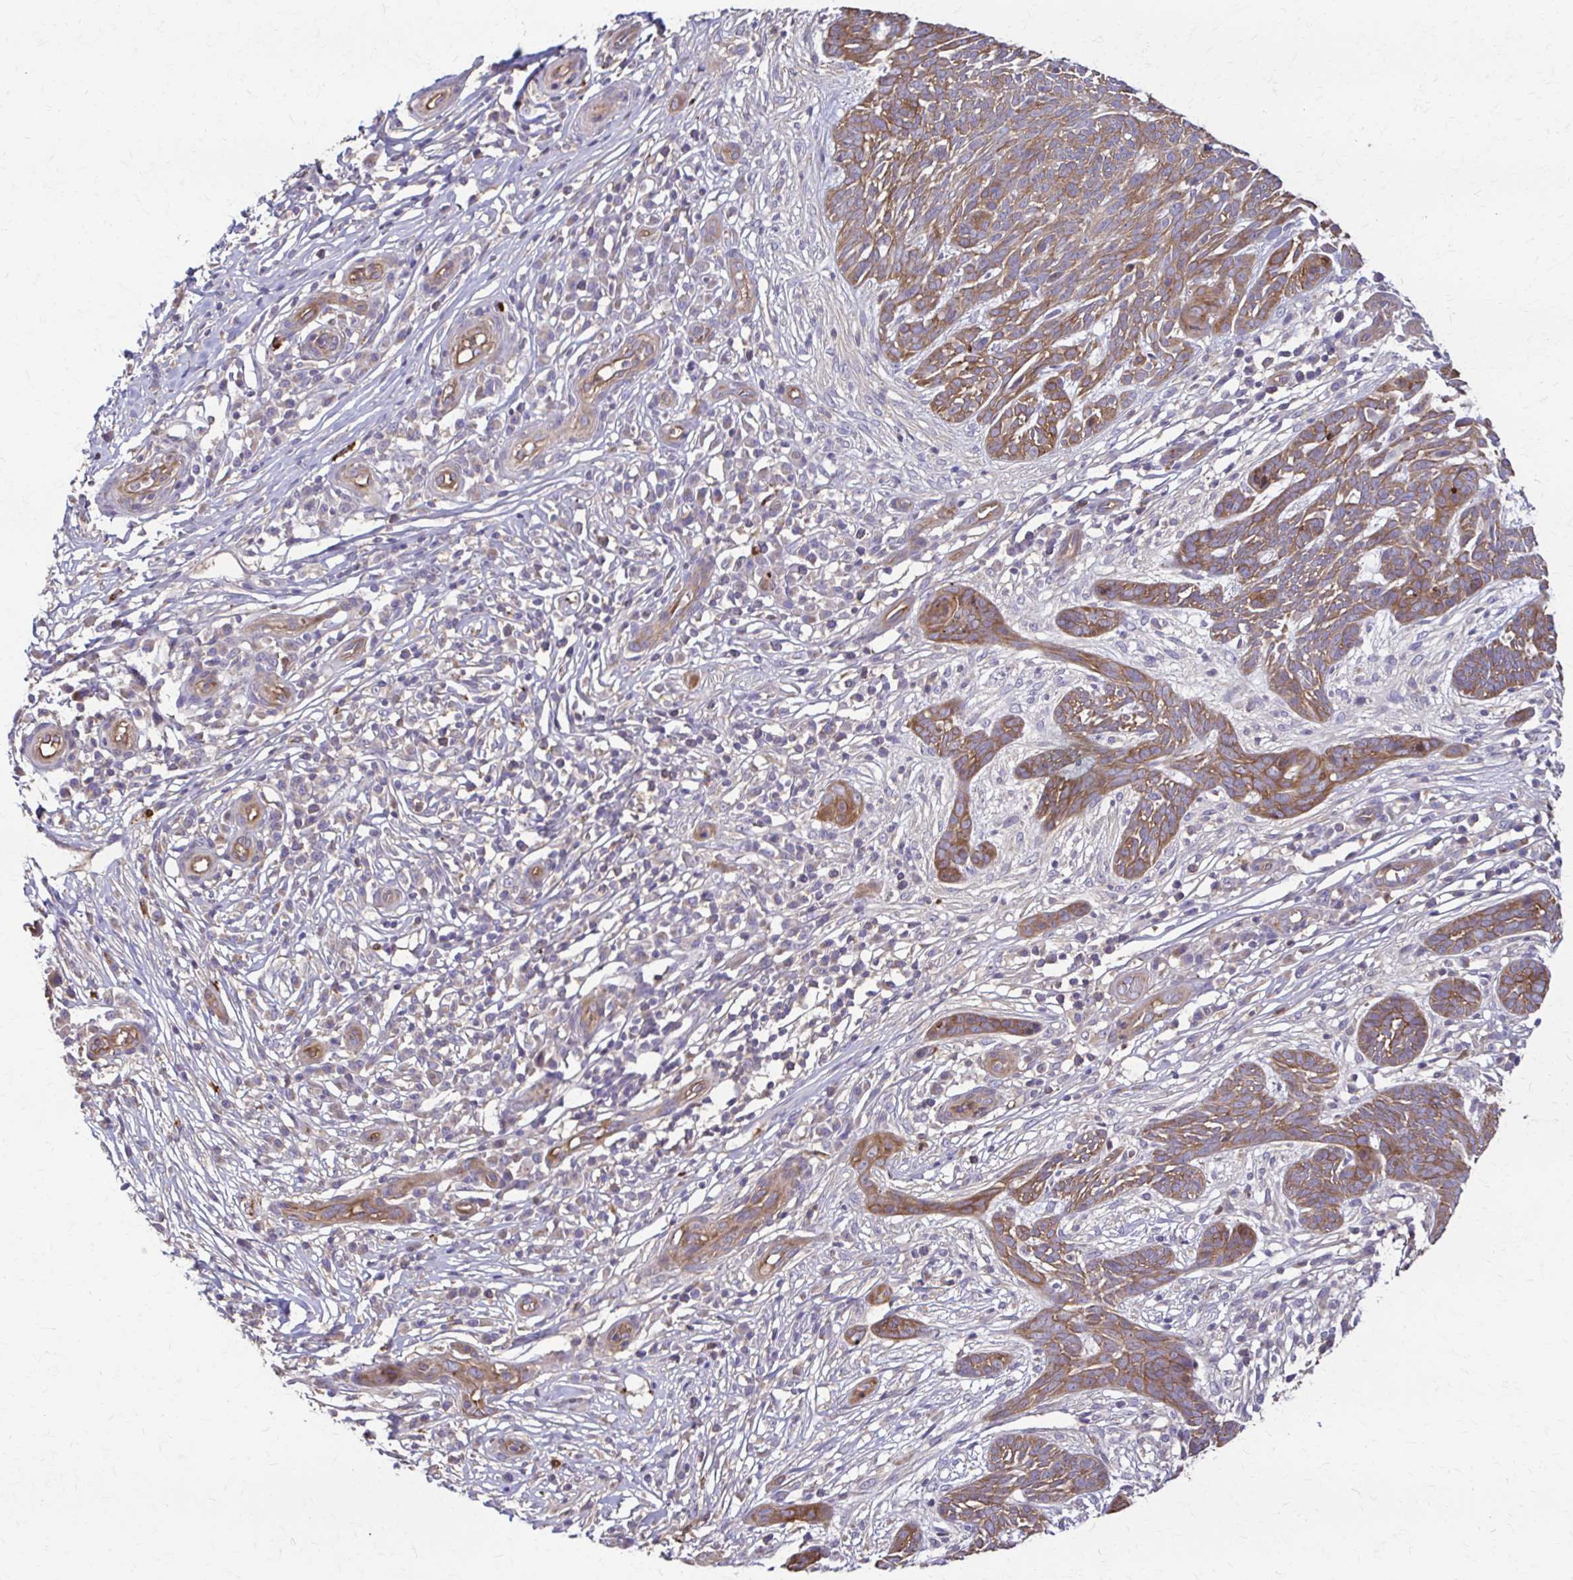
{"staining": {"intensity": "moderate", "quantity": ">75%", "location": "cytoplasmic/membranous"}, "tissue": "skin cancer", "cell_type": "Tumor cells", "image_type": "cancer", "snomed": [{"axis": "morphology", "description": "Basal cell carcinoma"}, {"axis": "topography", "description": "Skin"}, {"axis": "topography", "description": "Skin, foot"}], "caption": "A micrograph of skin basal cell carcinoma stained for a protein demonstrates moderate cytoplasmic/membranous brown staining in tumor cells.", "gene": "DSP", "patient": {"sex": "female", "age": 86}}